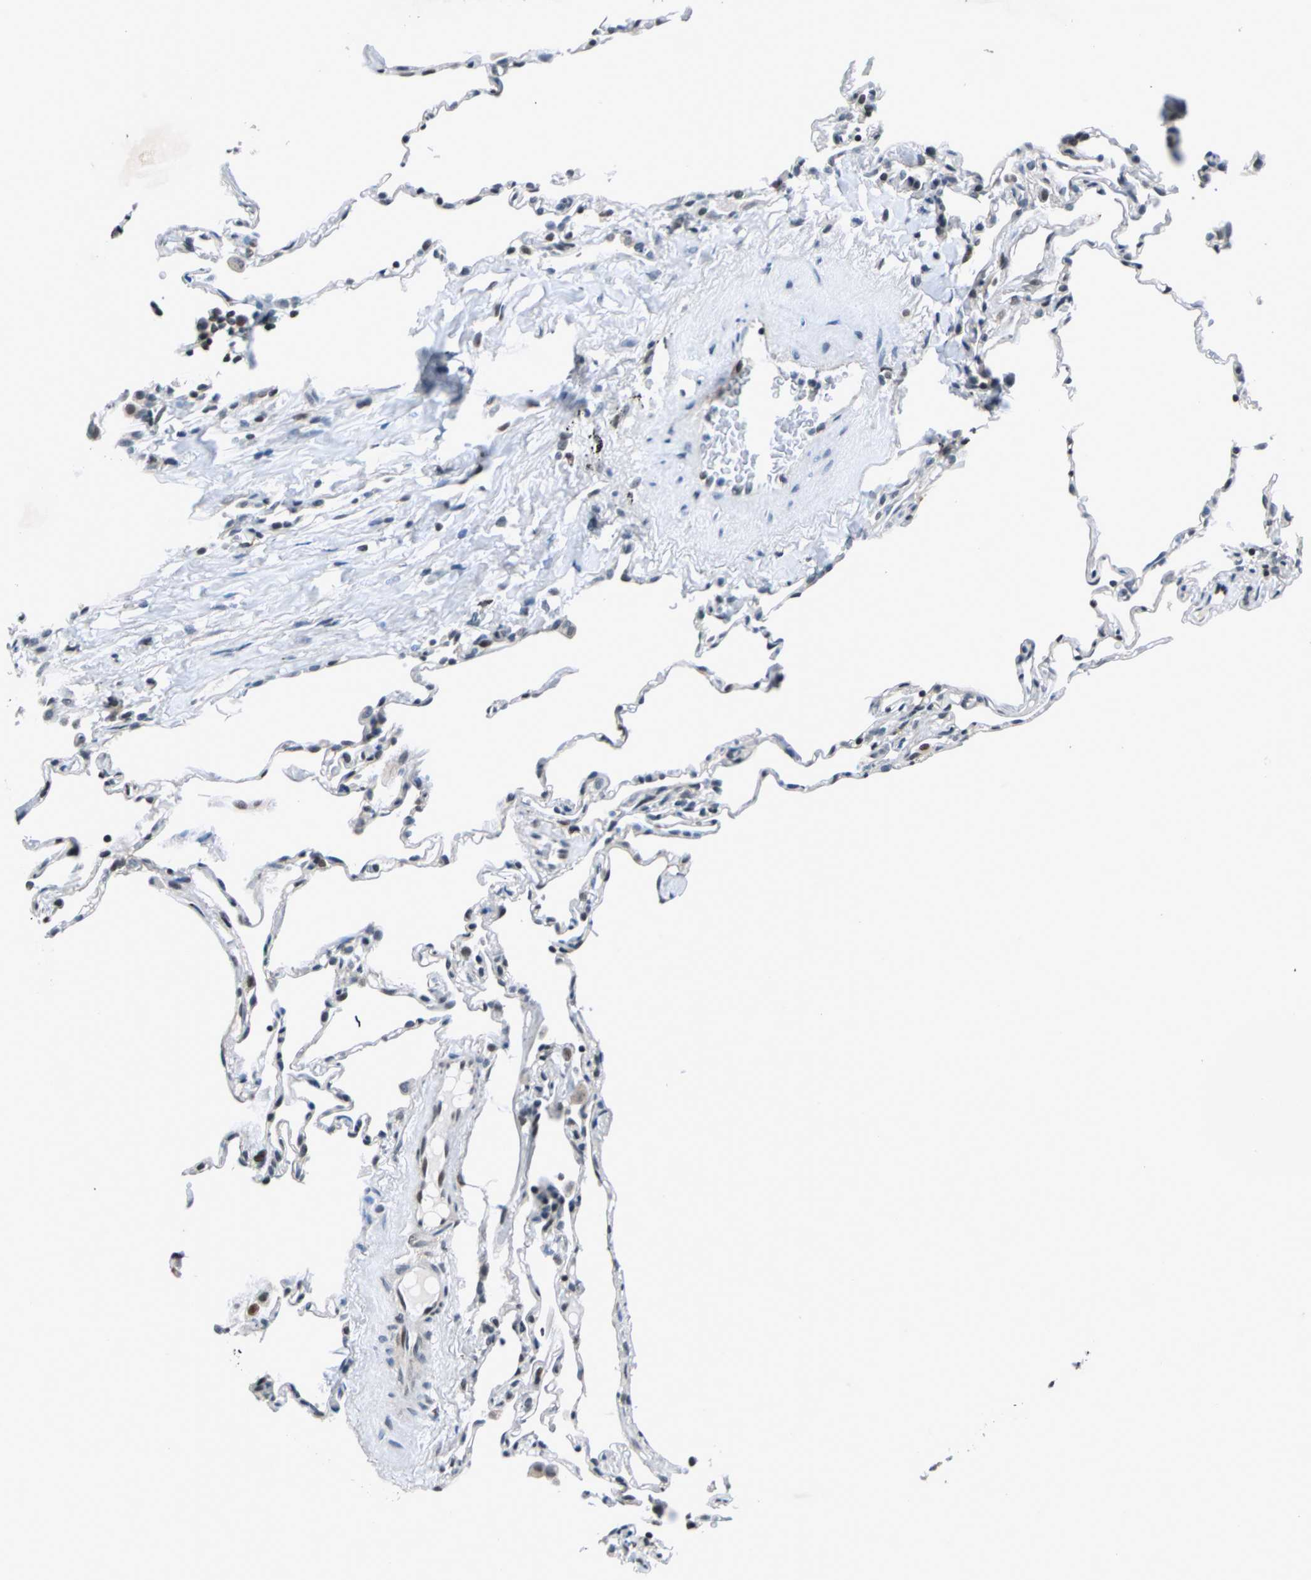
{"staining": {"intensity": "weak", "quantity": "<25%", "location": "nuclear"}, "tissue": "lung", "cell_type": "Alveolar cells", "image_type": "normal", "snomed": [{"axis": "morphology", "description": "Normal tissue, NOS"}, {"axis": "topography", "description": "Lung"}], "caption": "A micrograph of lung stained for a protein exhibits no brown staining in alveolar cells.", "gene": "HCFC2", "patient": {"sex": "male", "age": 59}}